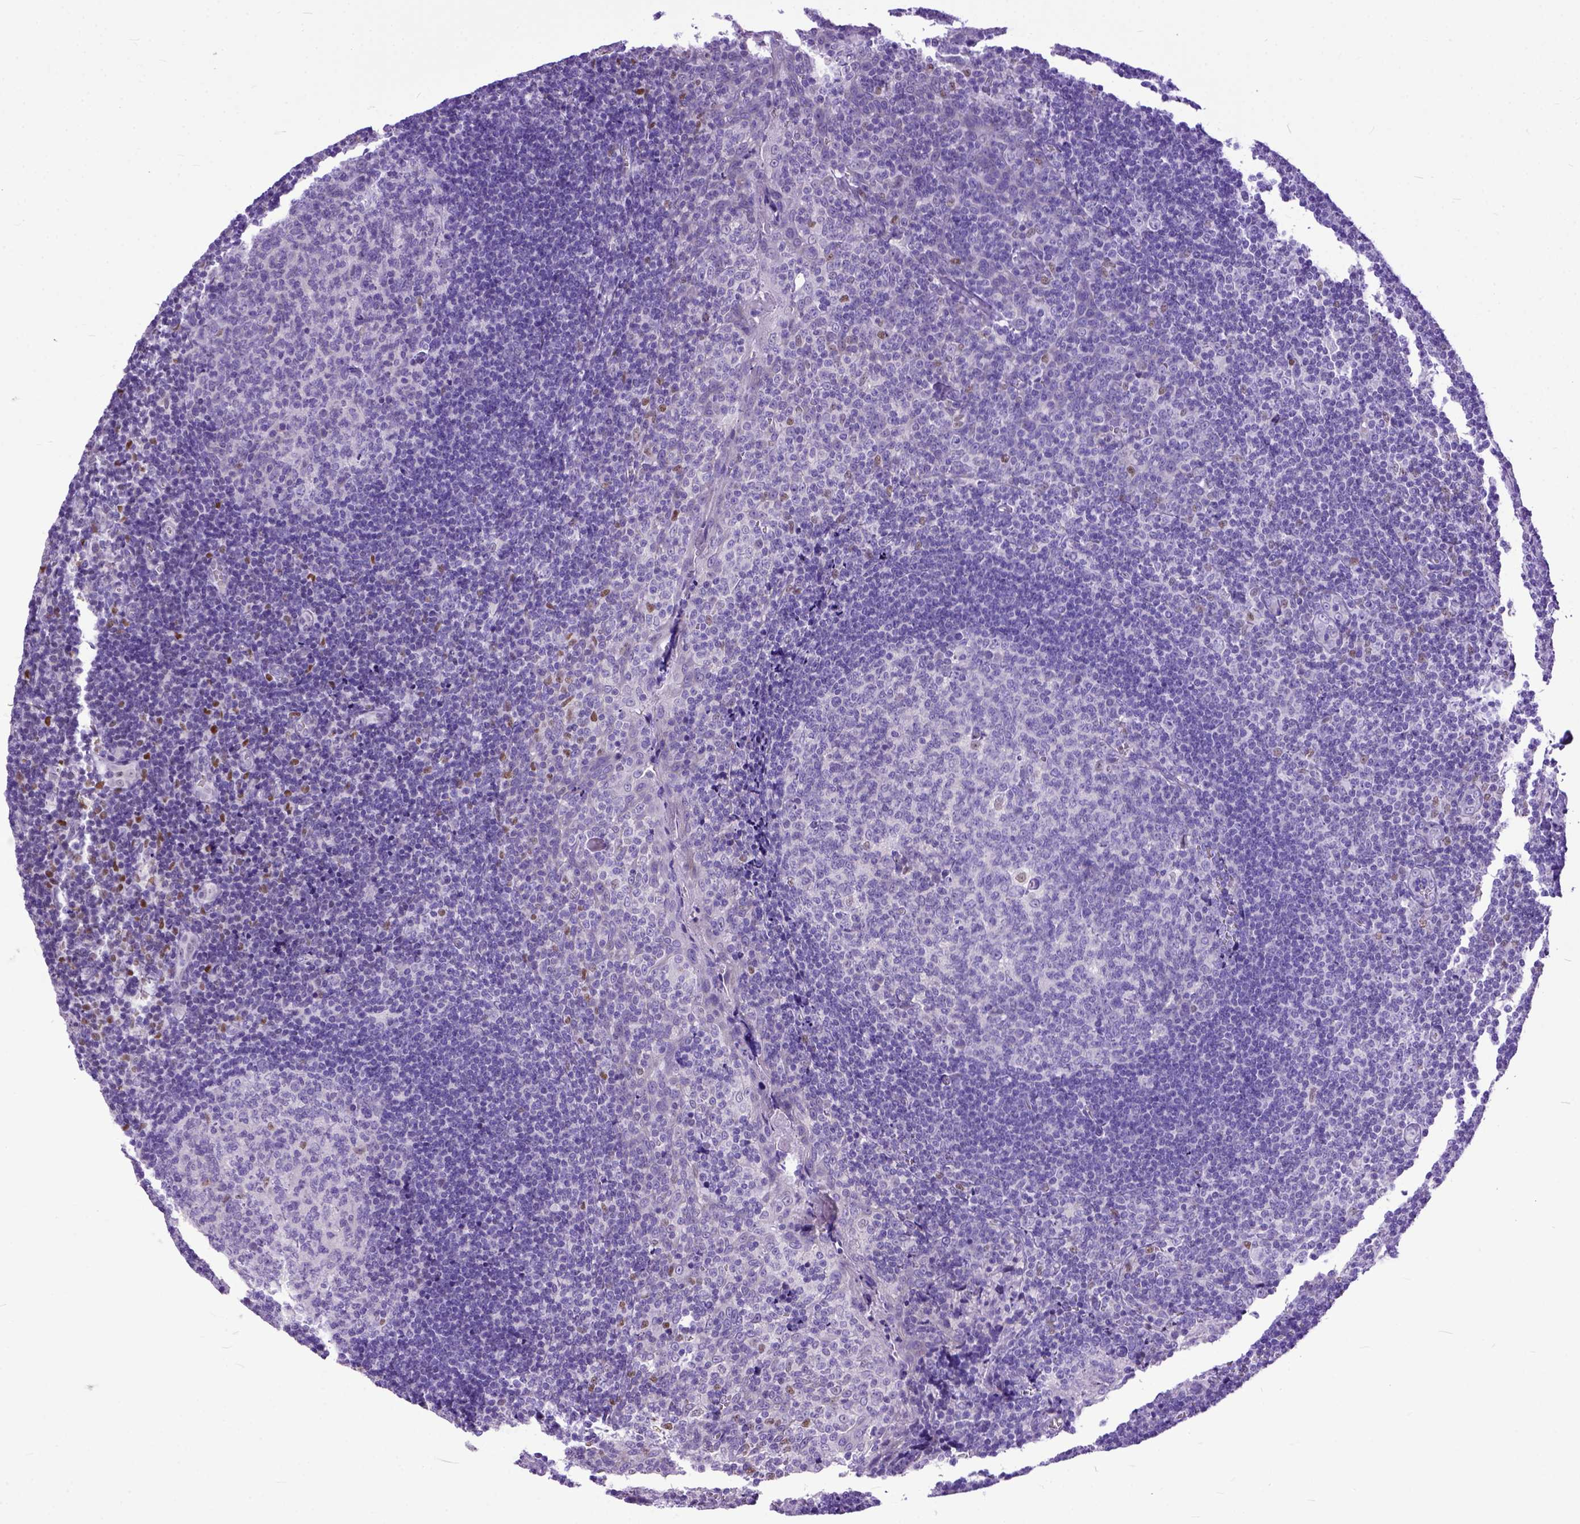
{"staining": {"intensity": "weak", "quantity": "<25%", "location": "cytoplasmic/membranous"}, "tissue": "tonsil", "cell_type": "Germinal center cells", "image_type": "normal", "snomed": [{"axis": "morphology", "description": "Normal tissue, NOS"}, {"axis": "morphology", "description": "Inflammation, NOS"}, {"axis": "topography", "description": "Tonsil"}], "caption": "Immunohistochemistry (IHC) photomicrograph of unremarkable human tonsil stained for a protein (brown), which demonstrates no positivity in germinal center cells.", "gene": "CRB1", "patient": {"sex": "female", "age": 31}}